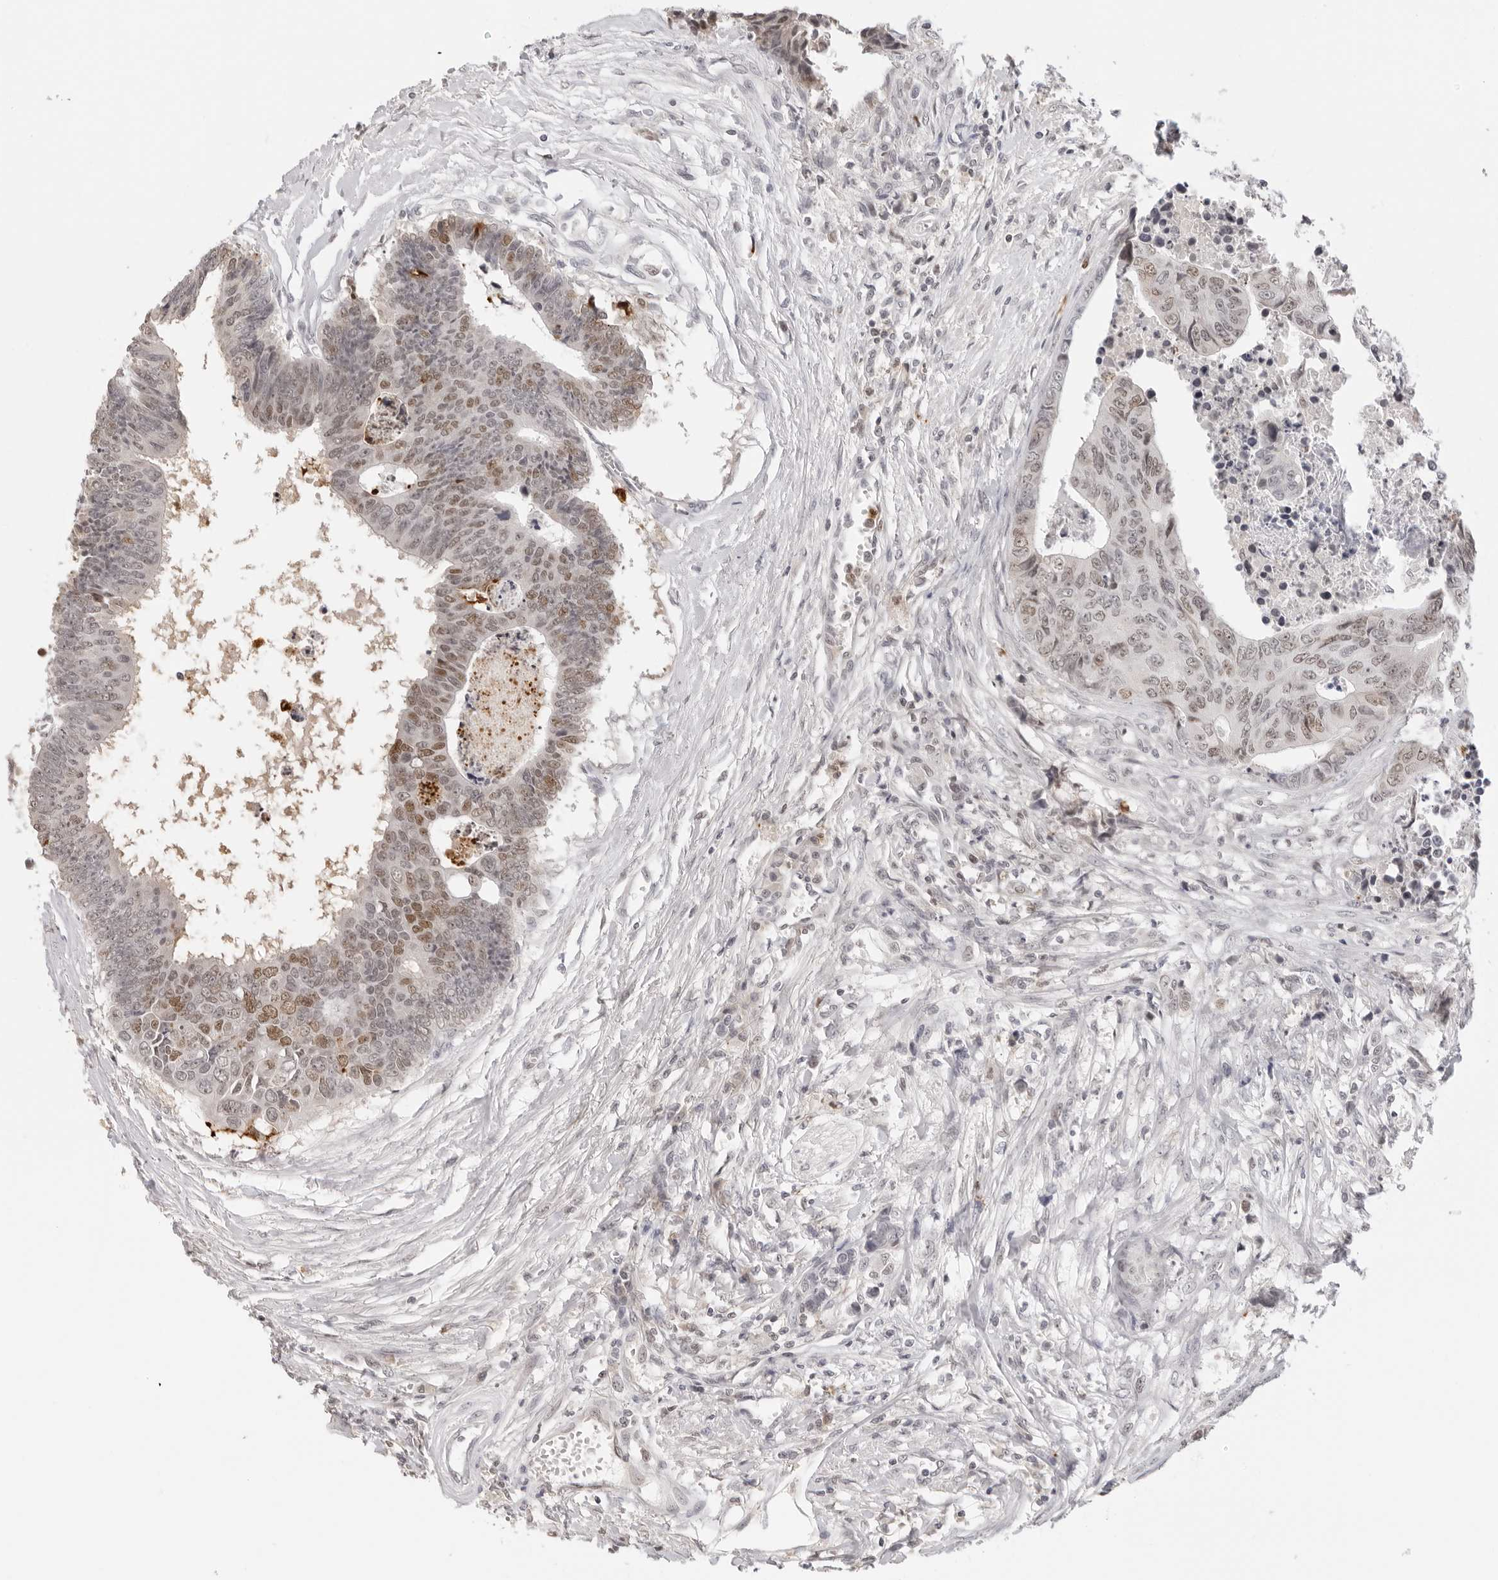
{"staining": {"intensity": "moderate", "quantity": "25%-75%", "location": "nuclear"}, "tissue": "colorectal cancer", "cell_type": "Tumor cells", "image_type": "cancer", "snomed": [{"axis": "morphology", "description": "Adenocarcinoma, NOS"}, {"axis": "topography", "description": "Rectum"}], "caption": "Adenocarcinoma (colorectal) stained with a protein marker shows moderate staining in tumor cells.", "gene": "MSH6", "patient": {"sex": "male", "age": 84}}